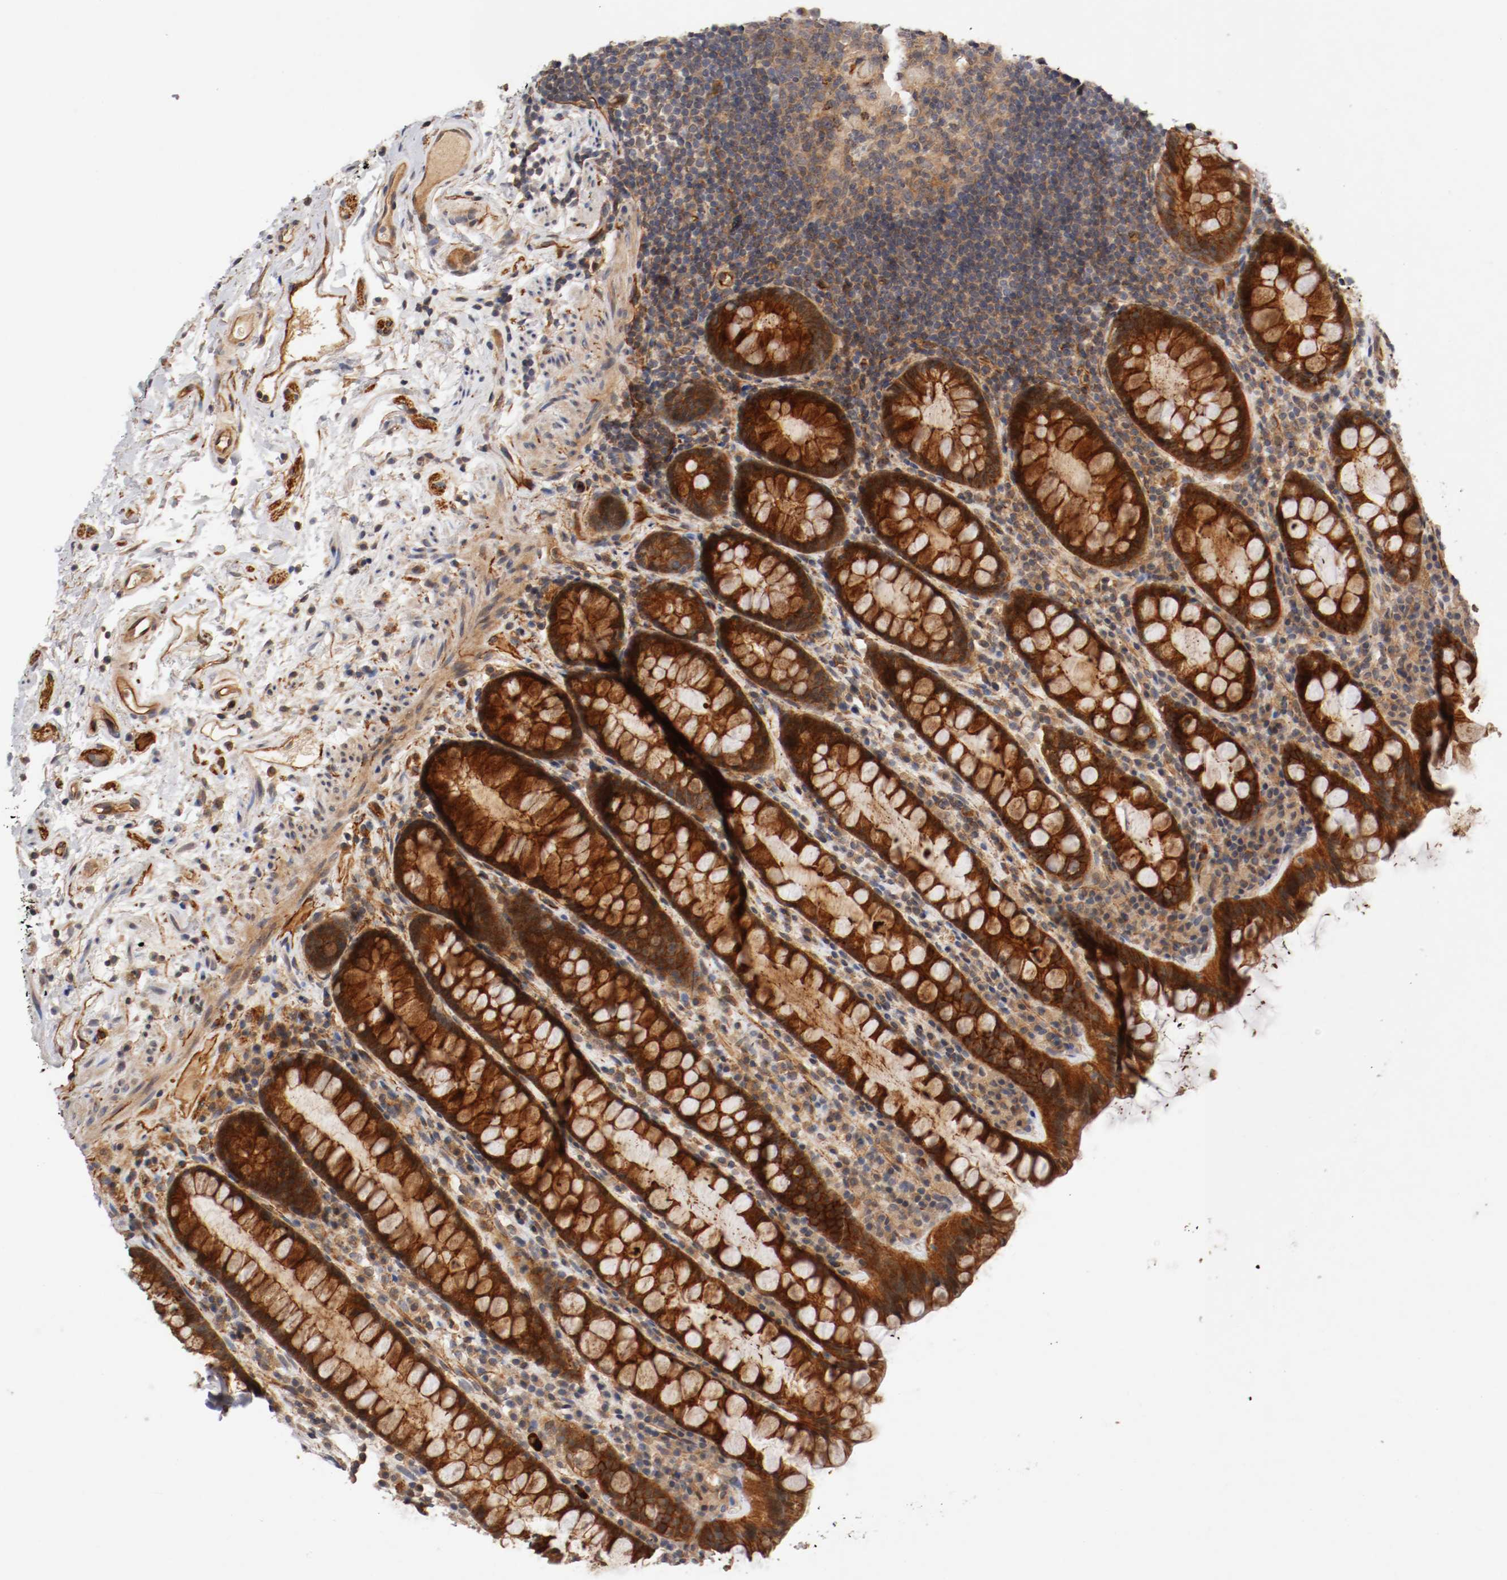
{"staining": {"intensity": "strong", "quantity": ">75%", "location": "cytoplasmic/membranous"}, "tissue": "rectum", "cell_type": "Glandular cells", "image_type": "normal", "snomed": [{"axis": "morphology", "description": "Normal tissue, NOS"}, {"axis": "topography", "description": "Rectum"}], "caption": "High-power microscopy captured an immunohistochemistry (IHC) histopathology image of benign rectum, revealing strong cytoplasmic/membranous positivity in about >75% of glandular cells.", "gene": "TYK2", "patient": {"sex": "male", "age": 92}}